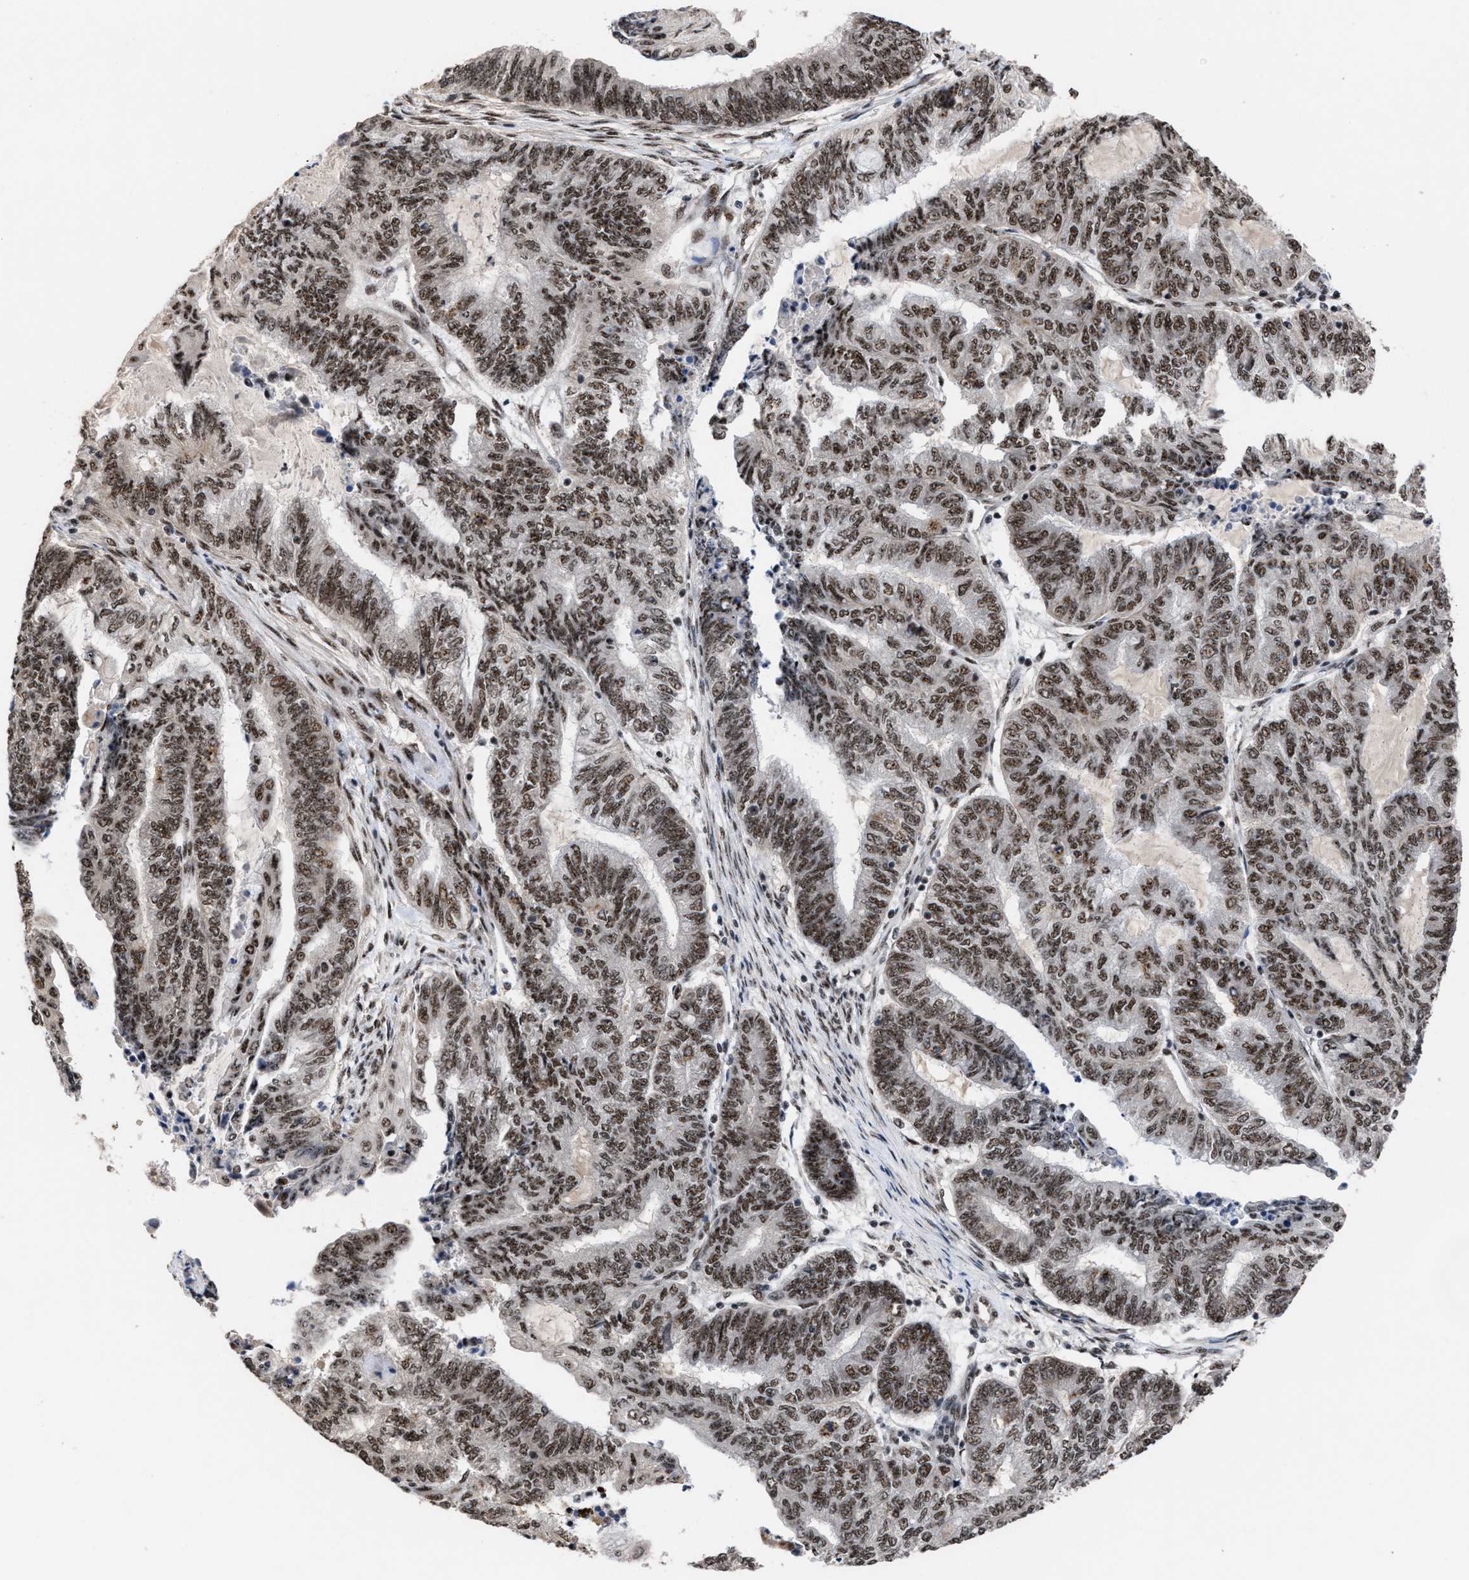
{"staining": {"intensity": "strong", "quantity": ">75%", "location": "nuclear"}, "tissue": "endometrial cancer", "cell_type": "Tumor cells", "image_type": "cancer", "snomed": [{"axis": "morphology", "description": "Adenocarcinoma, NOS"}, {"axis": "topography", "description": "Uterus"}, {"axis": "topography", "description": "Endometrium"}], "caption": "An immunohistochemistry (IHC) photomicrograph of neoplastic tissue is shown. Protein staining in brown shows strong nuclear positivity in adenocarcinoma (endometrial) within tumor cells. The staining was performed using DAB to visualize the protein expression in brown, while the nuclei were stained in blue with hematoxylin (Magnification: 20x).", "gene": "EIF4A3", "patient": {"sex": "female", "age": 70}}